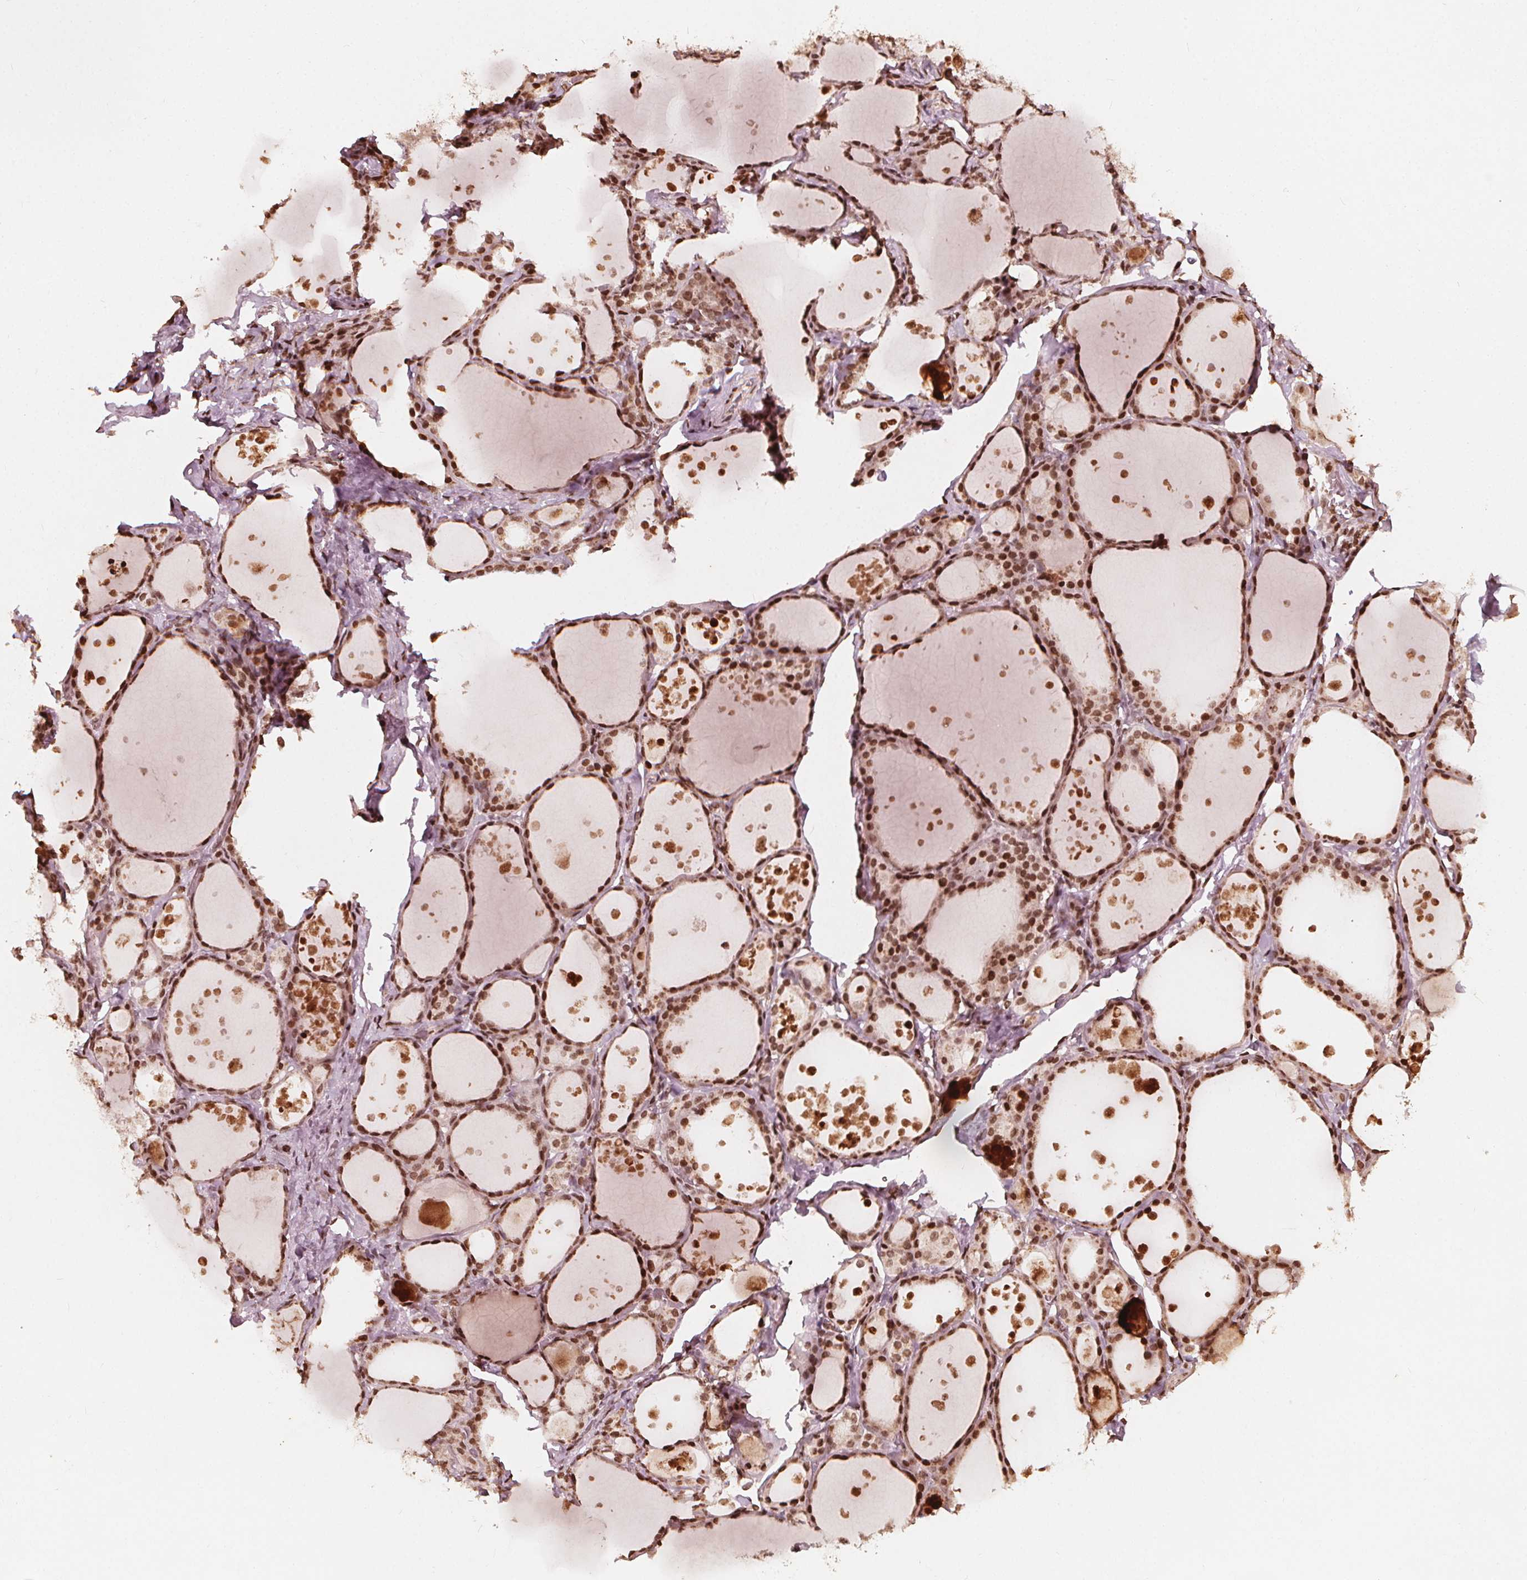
{"staining": {"intensity": "moderate", "quantity": ">75%", "location": "nuclear"}, "tissue": "thyroid gland", "cell_type": "Glandular cells", "image_type": "normal", "snomed": [{"axis": "morphology", "description": "Normal tissue, NOS"}, {"axis": "topography", "description": "Thyroid gland"}], "caption": "IHC histopathology image of normal thyroid gland: human thyroid gland stained using immunohistochemistry exhibits medium levels of moderate protein expression localized specifically in the nuclear of glandular cells, appearing as a nuclear brown color.", "gene": "H3C14", "patient": {"sex": "male", "age": 68}}